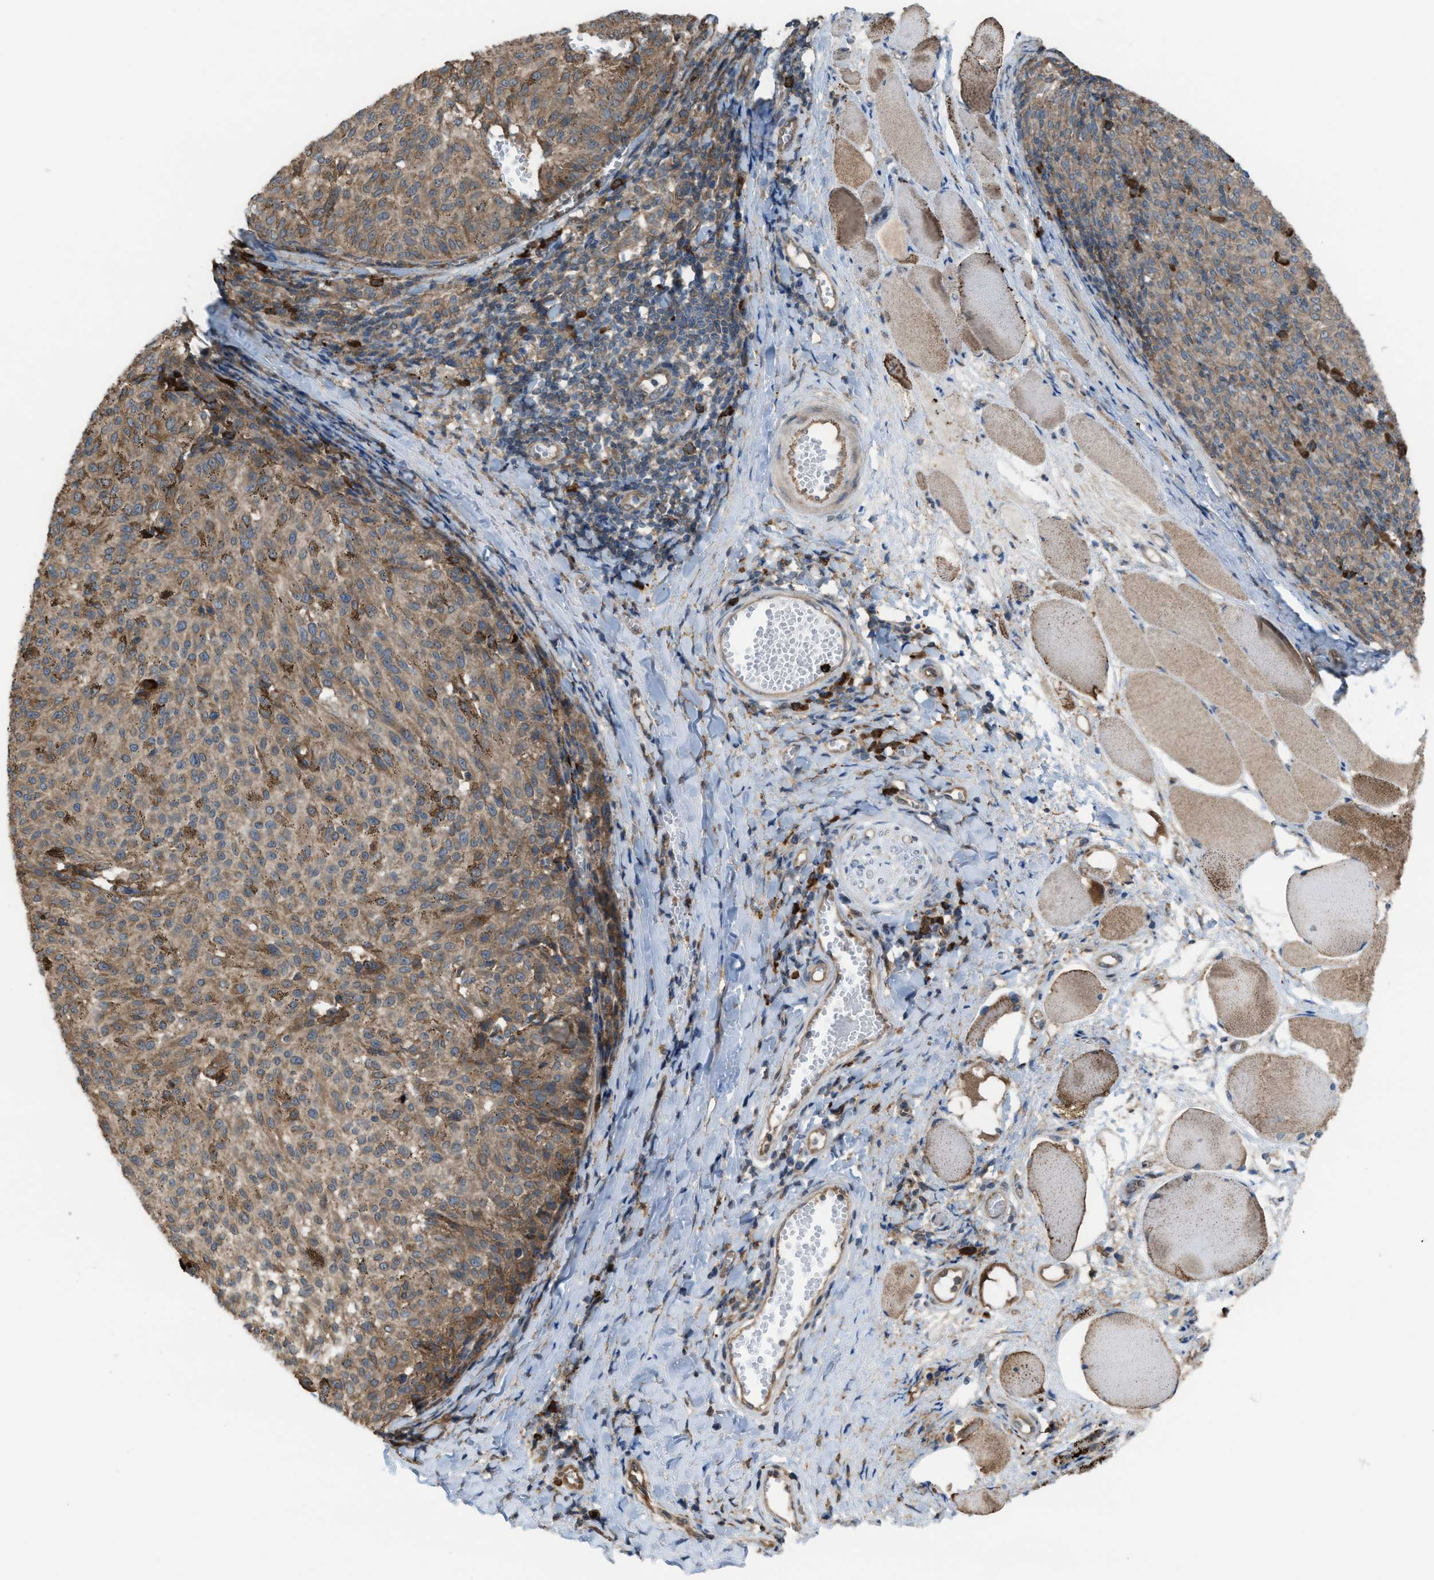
{"staining": {"intensity": "moderate", "quantity": ">75%", "location": "cytoplasmic/membranous"}, "tissue": "melanoma", "cell_type": "Tumor cells", "image_type": "cancer", "snomed": [{"axis": "morphology", "description": "Malignant melanoma, NOS"}, {"axis": "topography", "description": "Skin"}], "caption": "Immunohistochemistry image of neoplastic tissue: melanoma stained using immunohistochemistry (IHC) reveals medium levels of moderate protein expression localized specifically in the cytoplasmic/membranous of tumor cells, appearing as a cytoplasmic/membranous brown color.", "gene": "PLAA", "patient": {"sex": "female", "age": 72}}